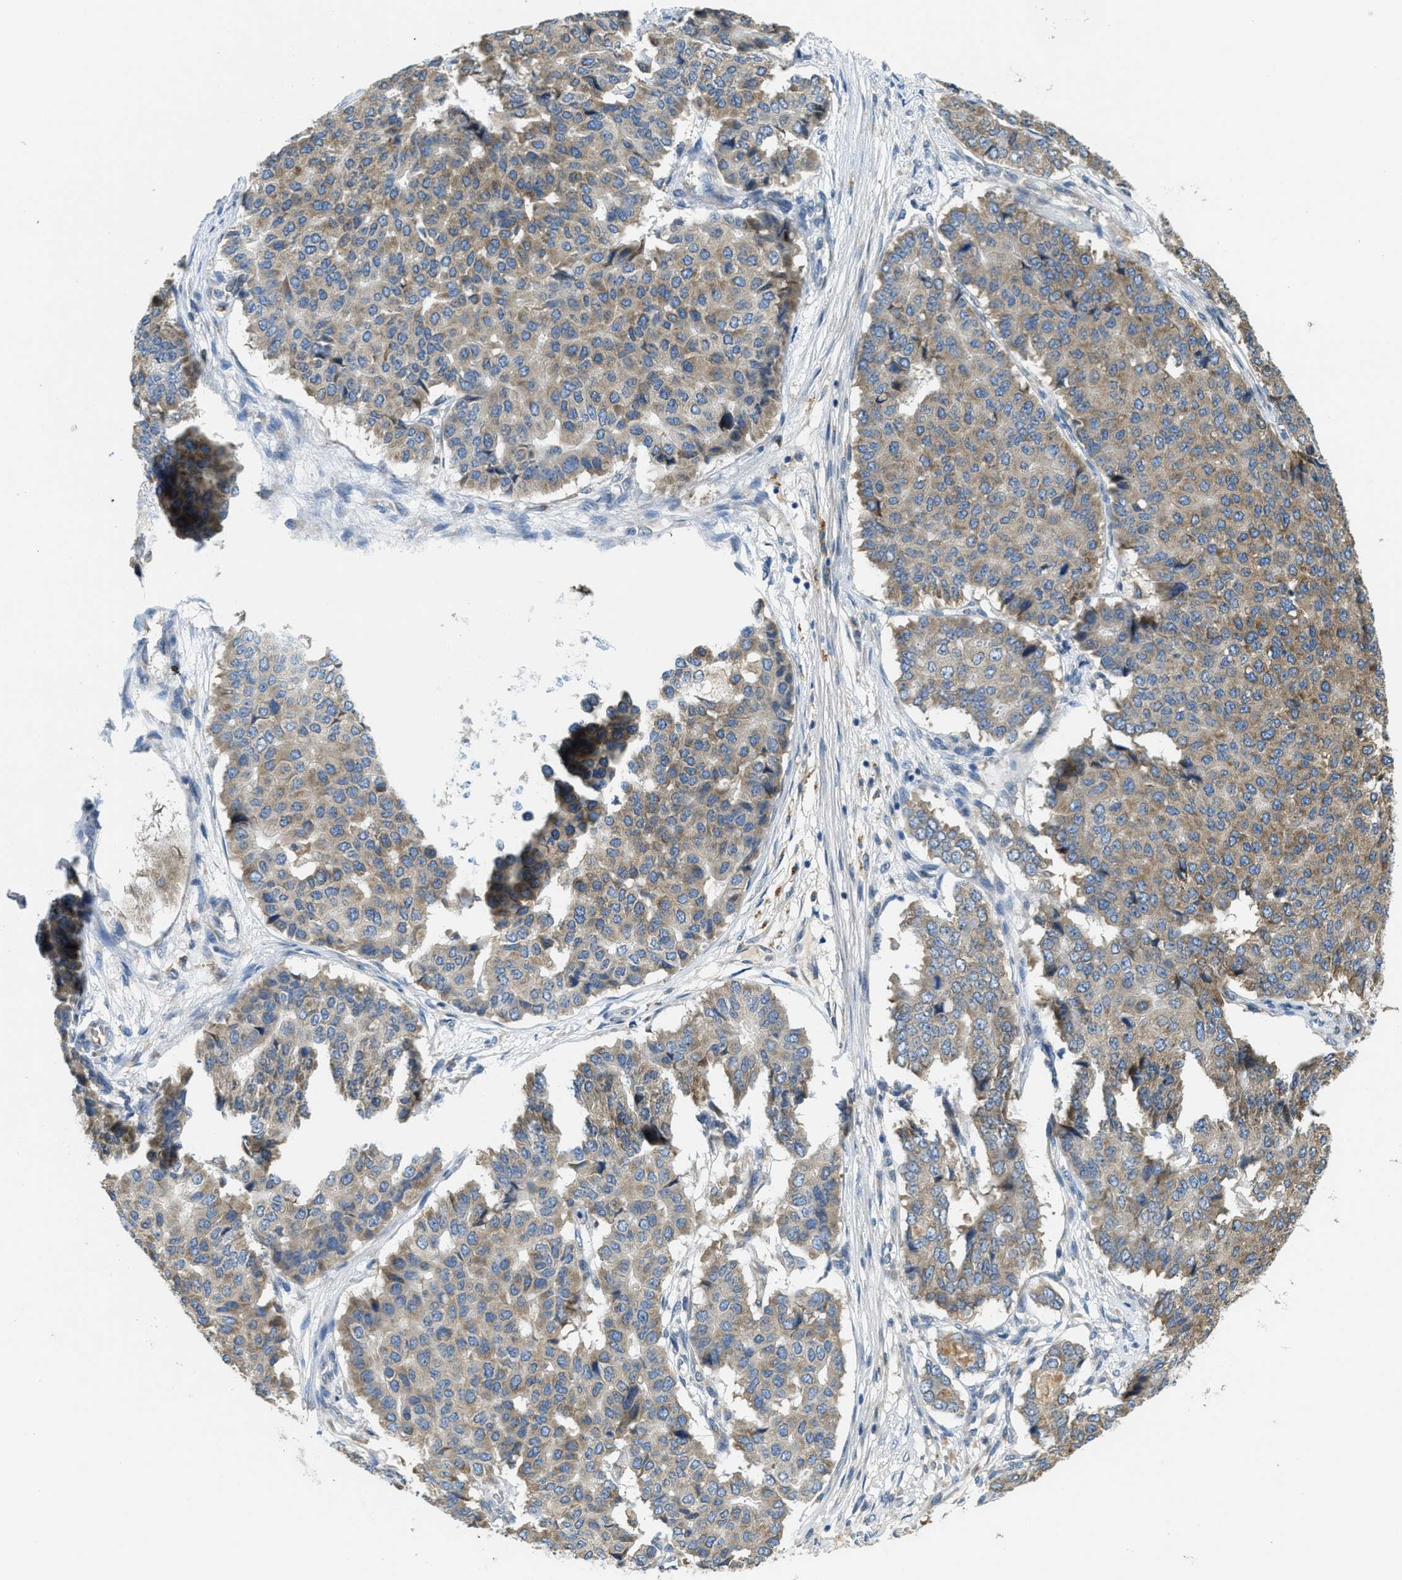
{"staining": {"intensity": "weak", "quantity": ">75%", "location": "cytoplasmic/membranous"}, "tissue": "pancreatic cancer", "cell_type": "Tumor cells", "image_type": "cancer", "snomed": [{"axis": "morphology", "description": "Adenocarcinoma, NOS"}, {"axis": "topography", "description": "Pancreas"}], "caption": "A micrograph of pancreatic cancer stained for a protein exhibits weak cytoplasmic/membranous brown staining in tumor cells.", "gene": "MPDU1", "patient": {"sex": "male", "age": 50}}